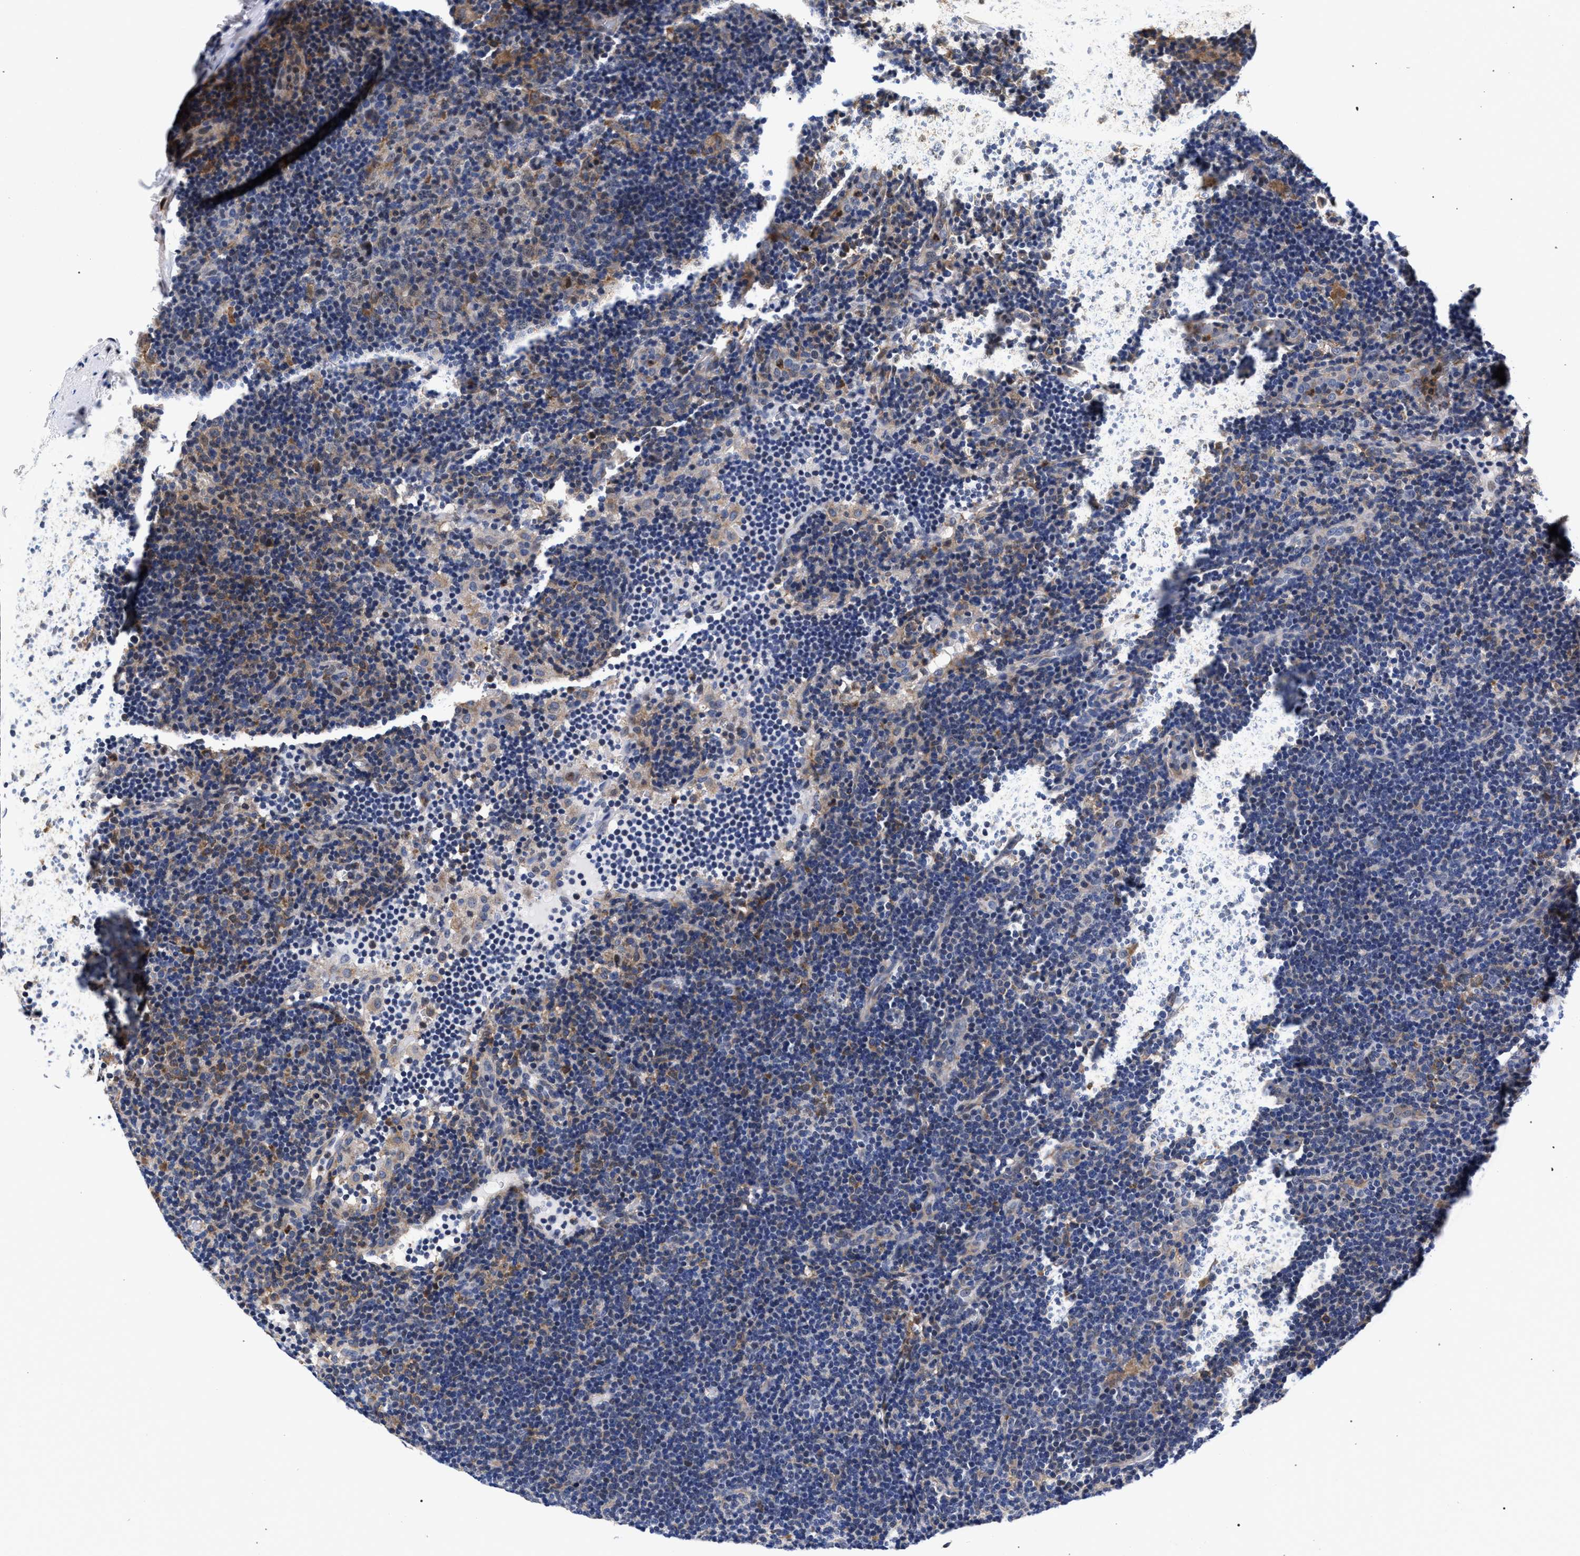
{"staining": {"intensity": "negative", "quantity": "none", "location": "none"}, "tissue": "lymphoma", "cell_type": "Tumor cells", "image_type": "cancer", "snomed": [{"axis": "morphology", "description": "Hodgkin's disease, NOS"}, {"axis": "topography", "description": "Lymph node"}], "caption": "Lymphoma was stained to show a protein in brown. There is no significant staining in tumor cells.", "gene": "ZNF462", "patient": {"sex": "female", "age": 57}}